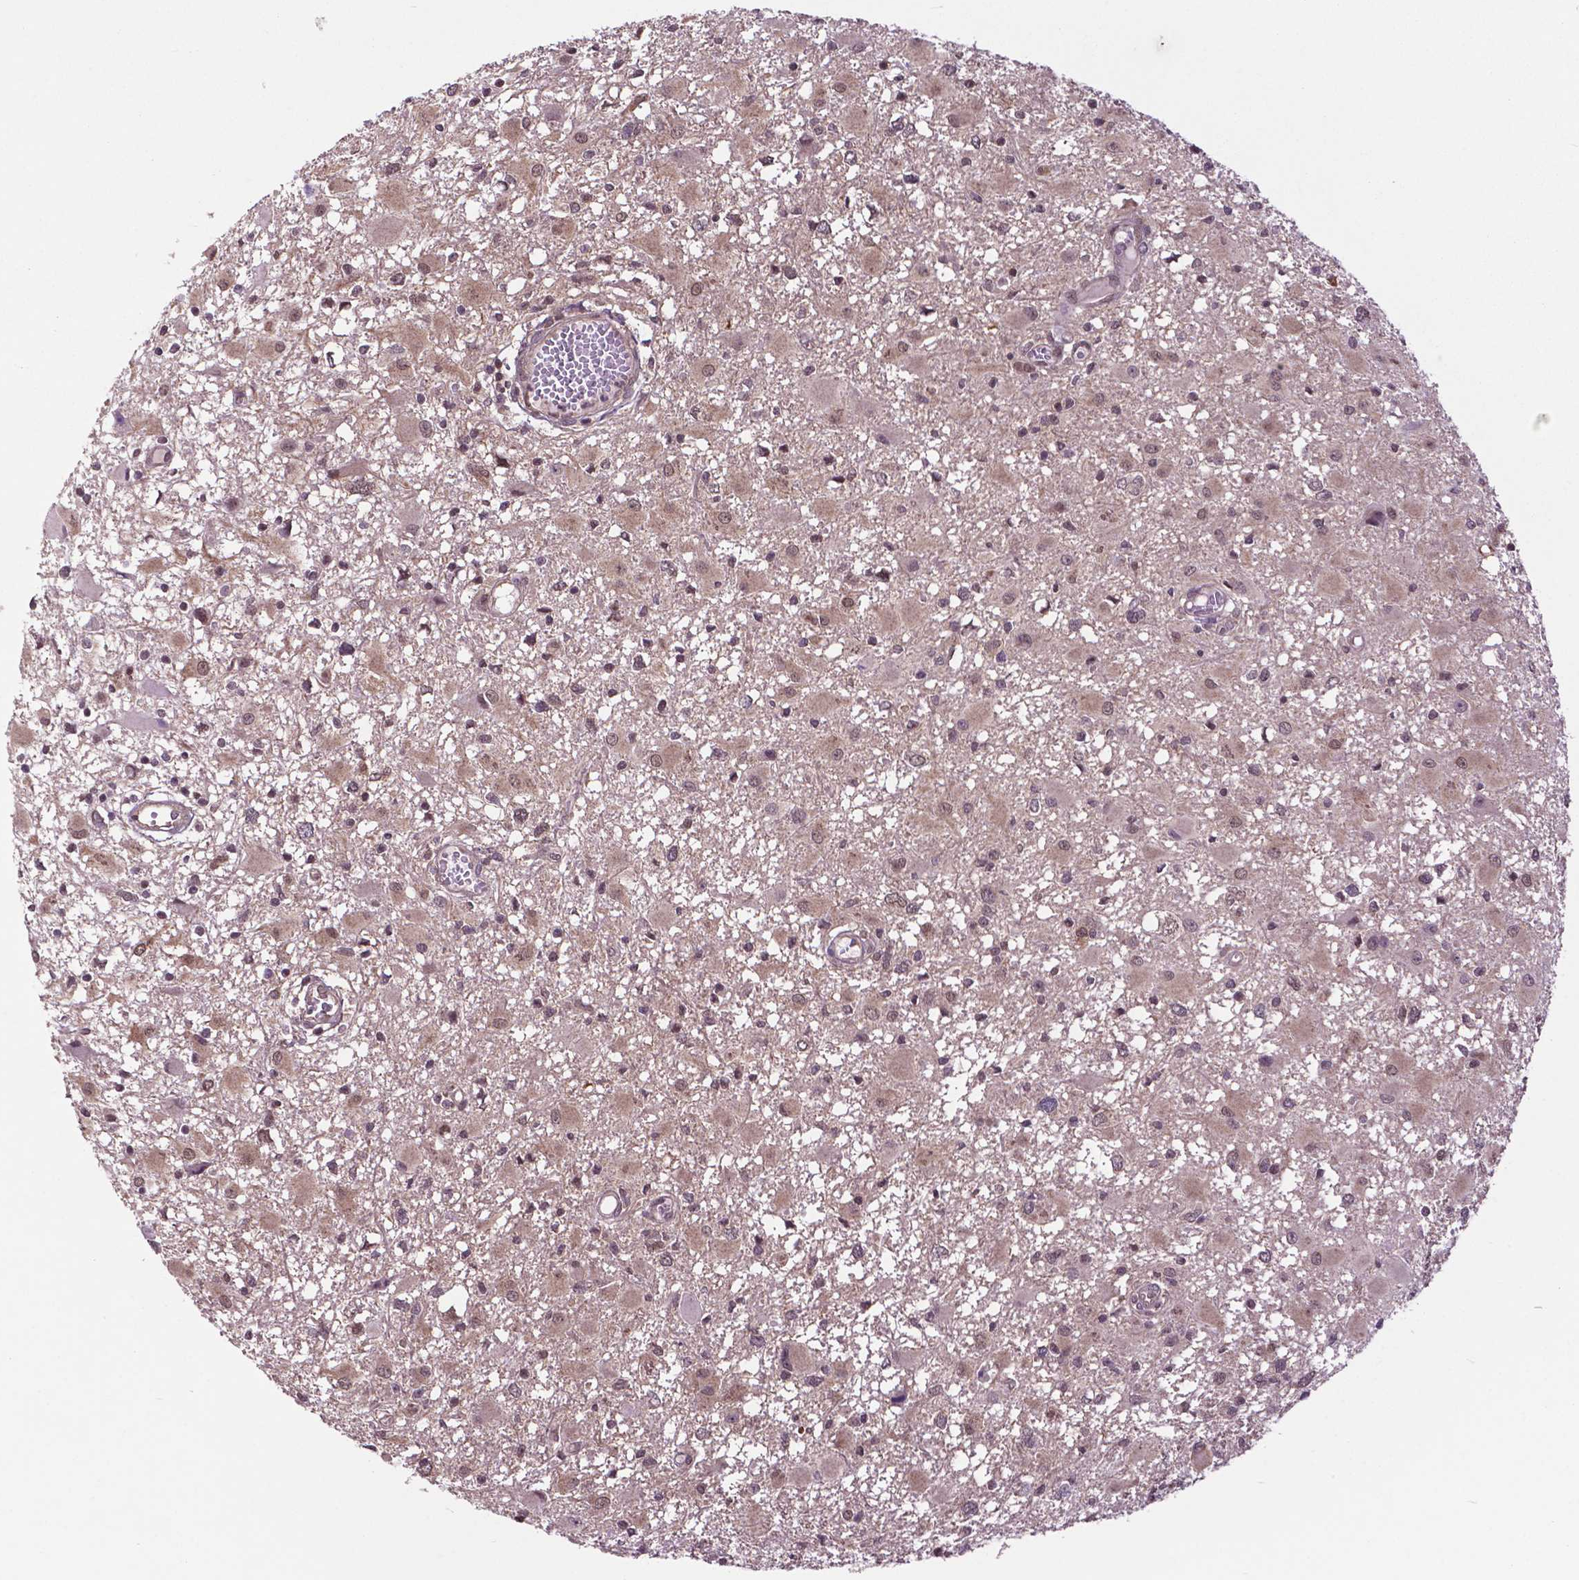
{"staining": {"intensity": "moderate", "quantity": "25%-75%", "location": "nuclear"}, "tissue": "glioma", "cell_type": "Tumor cells", "image_type": "cancer", "snomed": [{"axis": "morphology", "description": "Glioma, malignant, High grade"}, {"axis": "topography", "description": "Brain"}], "caption": "Tumor cells reveal moderate nuclear expression in approximately 25%-75% of cells in glioma. (DAB (3,3'-diaminobenzidine) IHC with brightfield microscopy, high magnification).", "gene": "OTUB1", "patient": {"sex": "male", "age": 54}}